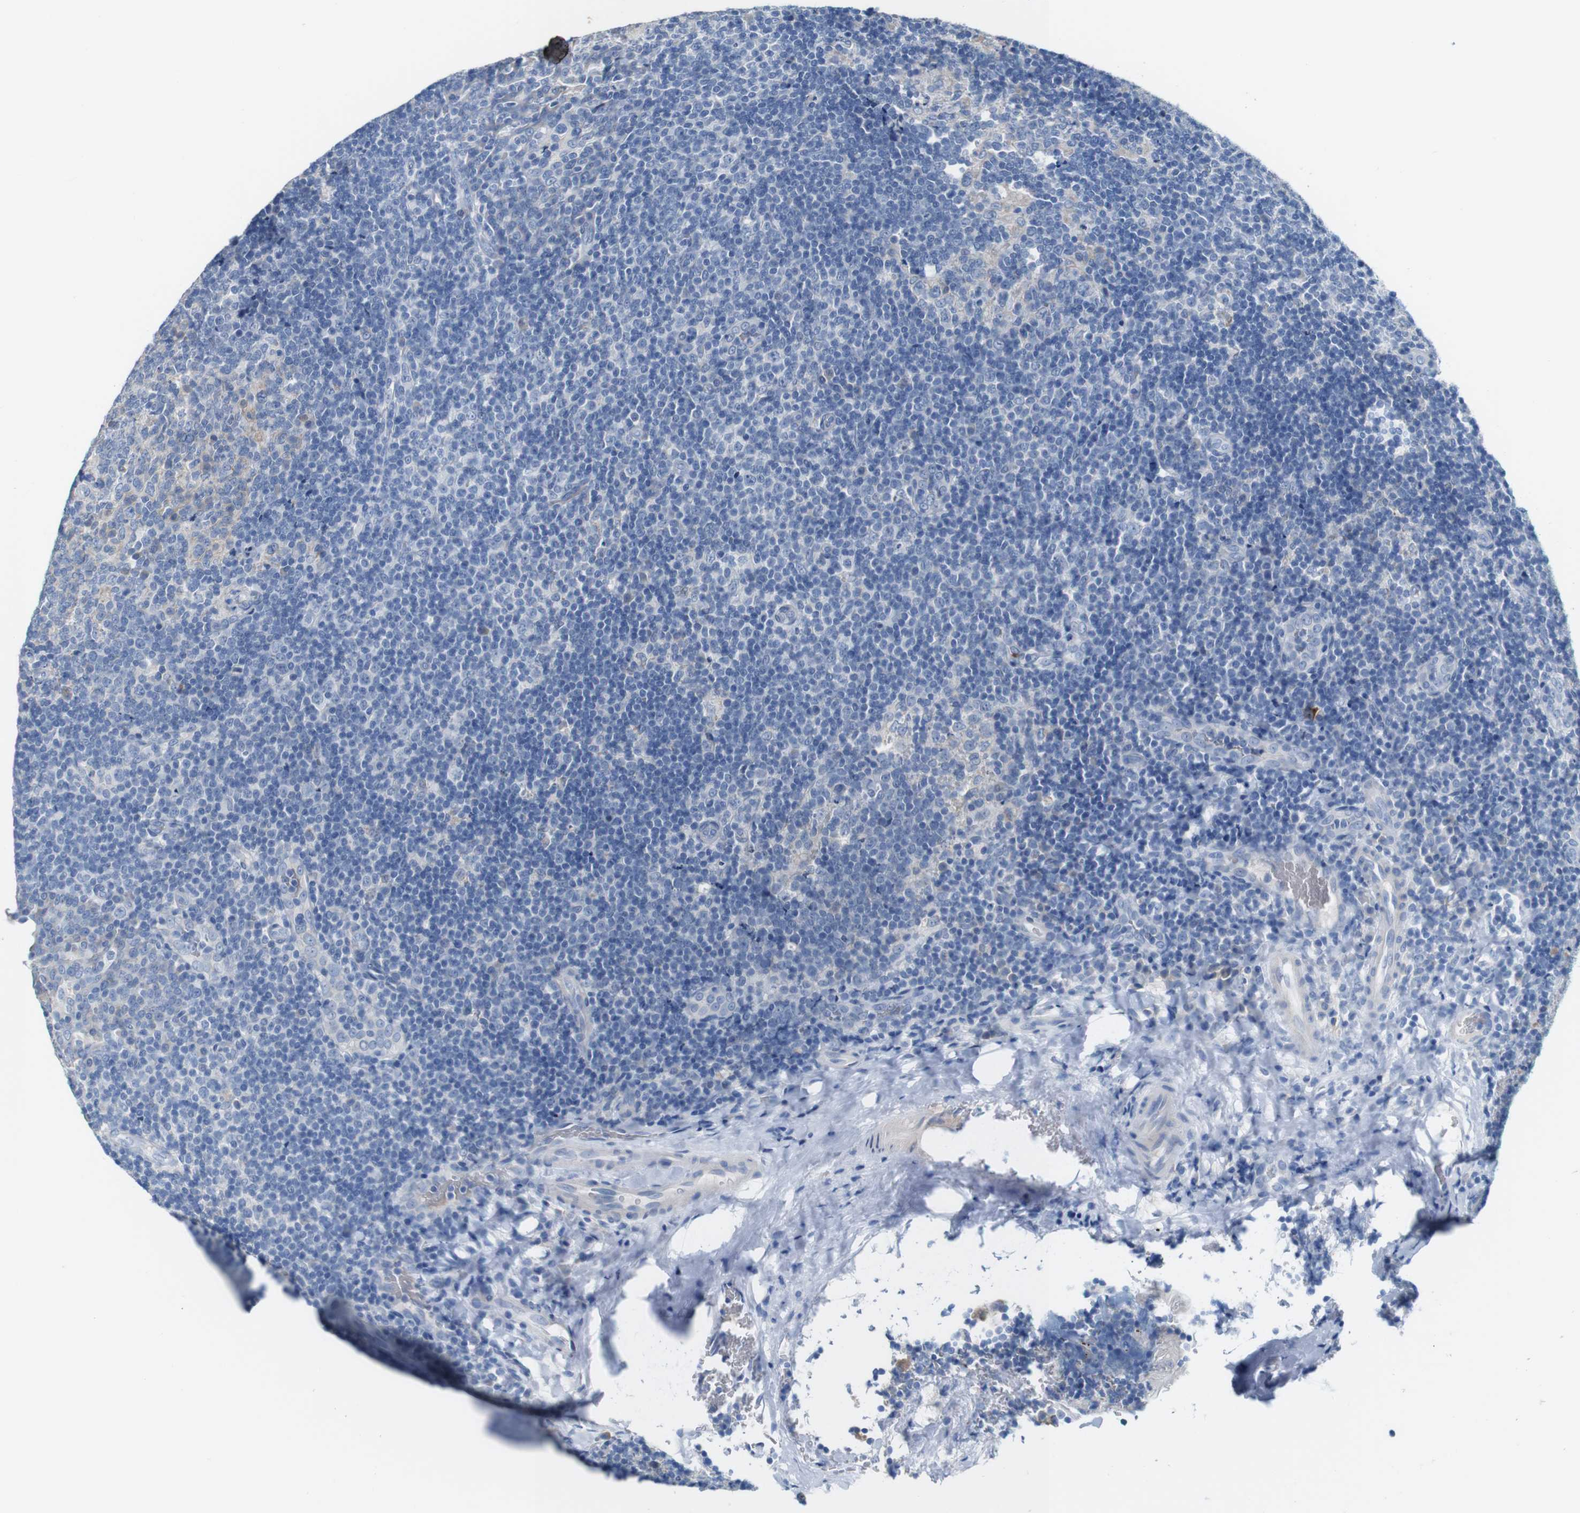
{"staining": {"intensity": "negative", "quantity": "none", "location": "none"}, "tissue": "tonsil", "cell_type": "Germinal center cells", "image_type": "normal", "snomed": [{"axis": "morphology", "description": "Normal tissue, NOS"}, {"axis": "topography", "description": "Tonsil"}], "caption": "Photomicrograph shows no protein staining in germinal center cells of unremarkable tonsil. Nuclei are stained in blue.", "gene": "IGSF8", "patient": {"sex": "male", "age": 17}}